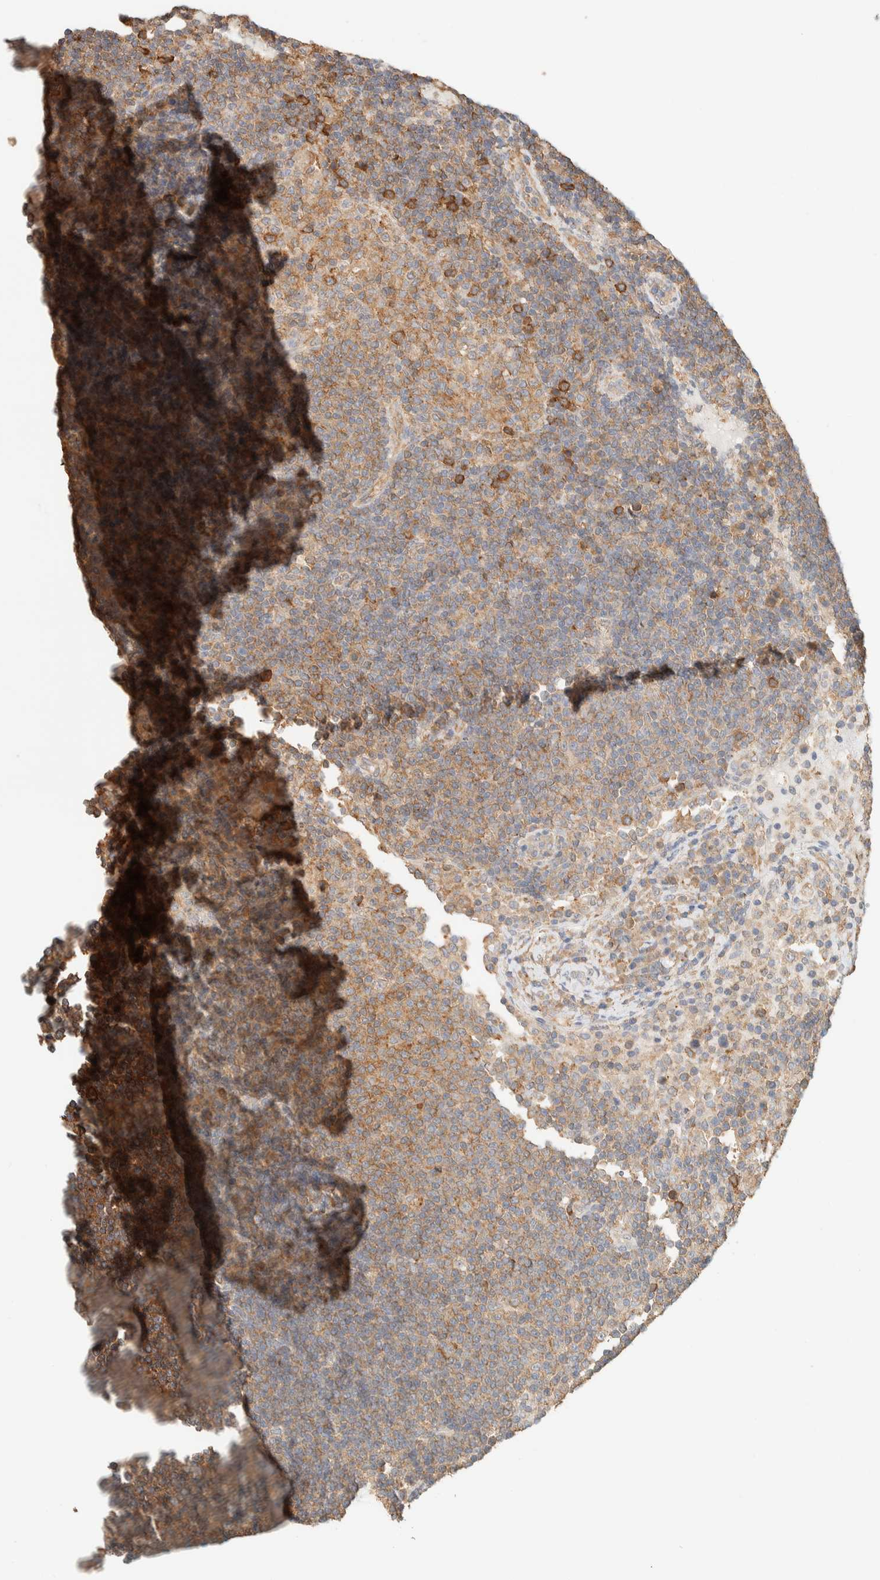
{"staining": {"intensity": "moderate", "quantity": ">75%", "location": "cytoplasmic/membranous"}, "tissue": "lymph node", "cell_type": "Germinal center cells", "image_type": "normal", "snomed": [{"axis": "morphology", "description": "Normal tissue, NOS"}, {"axis": "topography", "description": "Lymph node"}], "caption": "Protein analysis of unremarkable lymph node exhibits moderate cytoplasmic/membranous staining in approximately >75% of germinal center cells. The staining is performed using DAB brown chromogen to label protein expression. The nuclei are counter-stained blue using hematoxylin.", "gene": "TBC1D8B", "patient": {"sex": "female", "age": 53}}